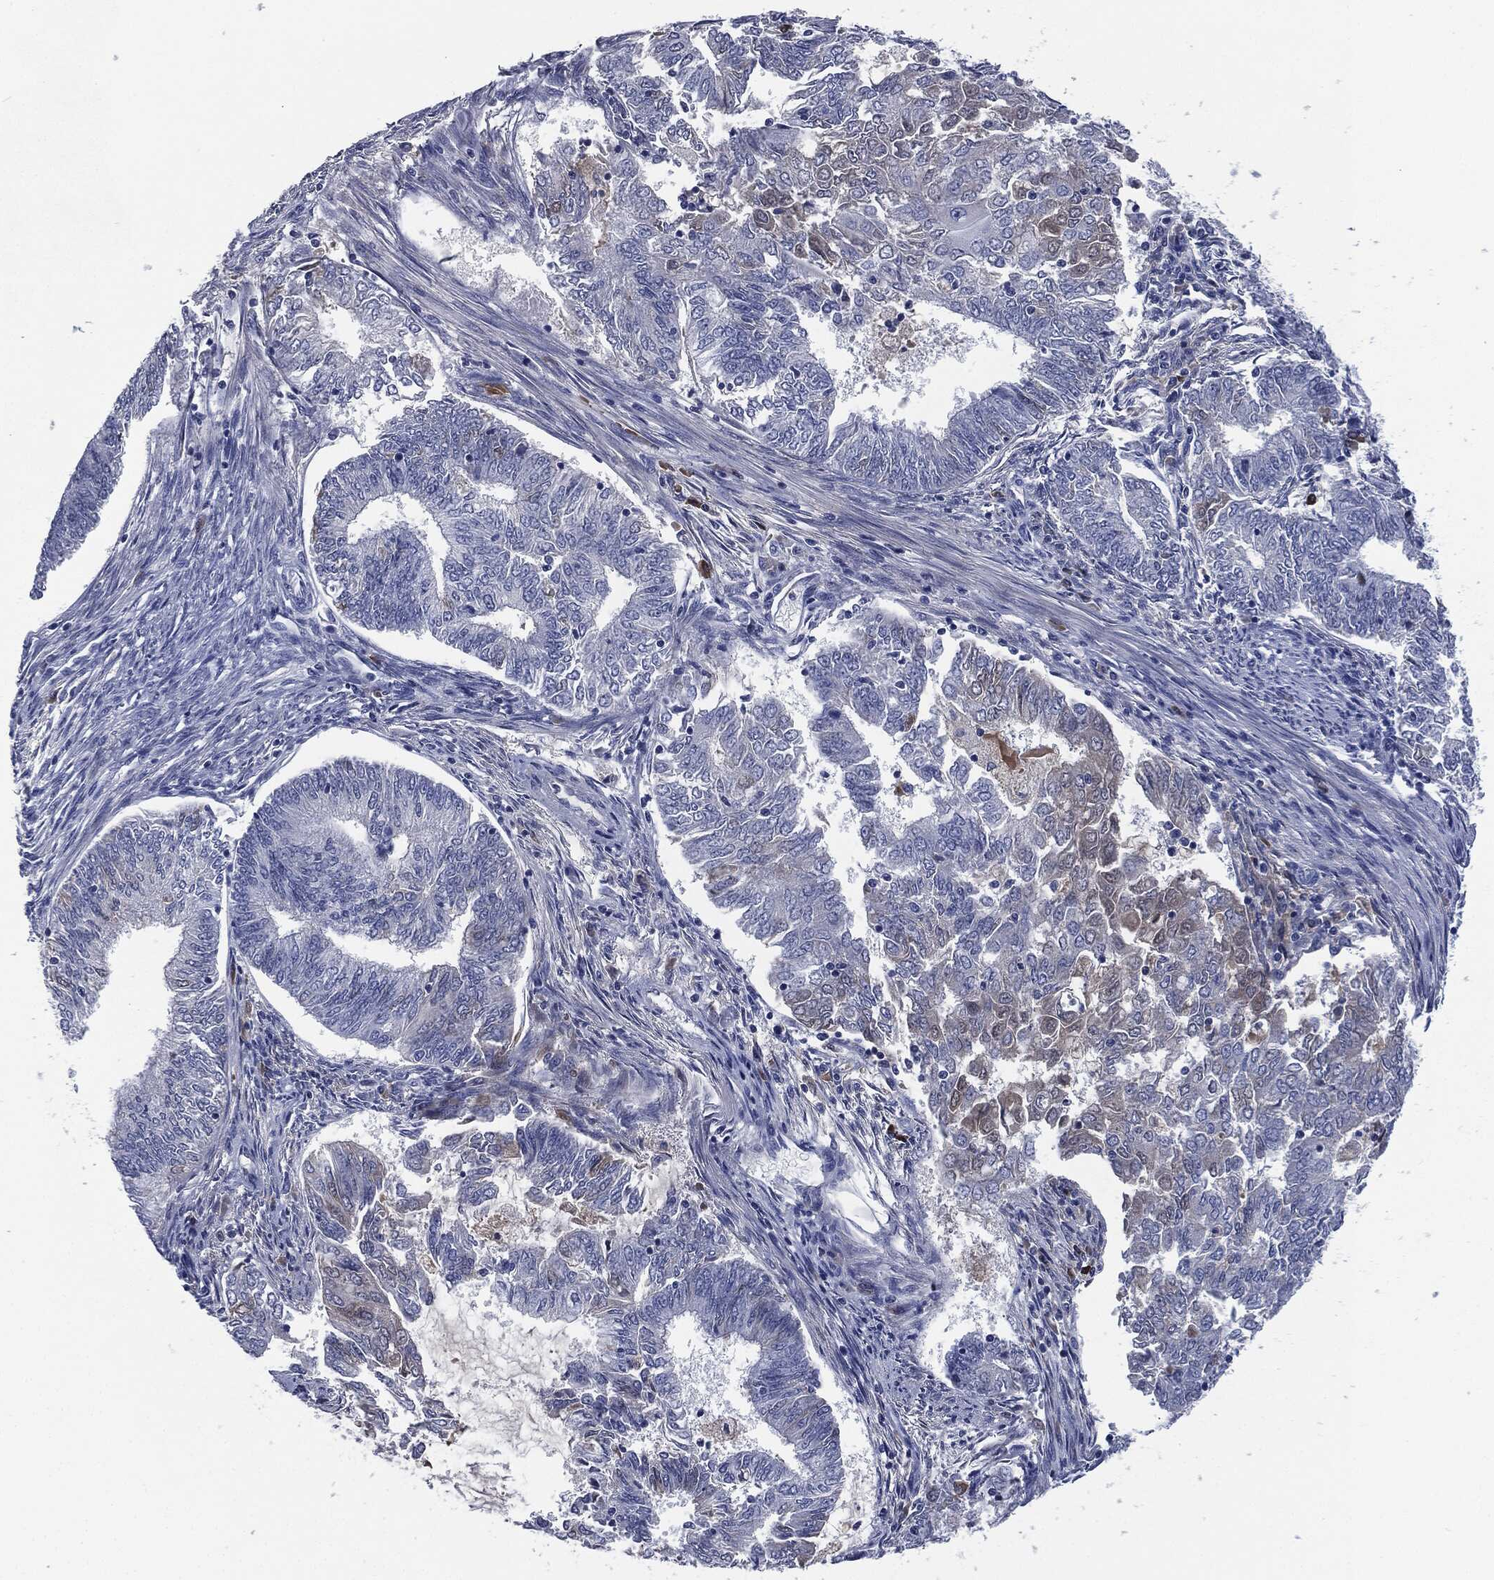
{"staining": {"intensity": "negative", "quantity": "none", "location": "none"}, "tissue": "endometrial cancer", "cell_type": "Tumor cells", "image_type": "cancer", "snomed": [{"axis": "morphology", "description": "Adenocarcinoma, NOS"}, {"axis": "topography", "description": "Endometrium"}], "caption": "An image of human adenocarcinoma (endometrial) is negative for staining in tumor cells. The staining was performed using DAB (3,3'-diaminobenzidine) to visualize the protein expression in brown, while the nuclei were stained in blue with hematoxylin (Magnification: 20x).", "gene": "SIGLEC7", "patient": {"sex": "female", "age": 62}}